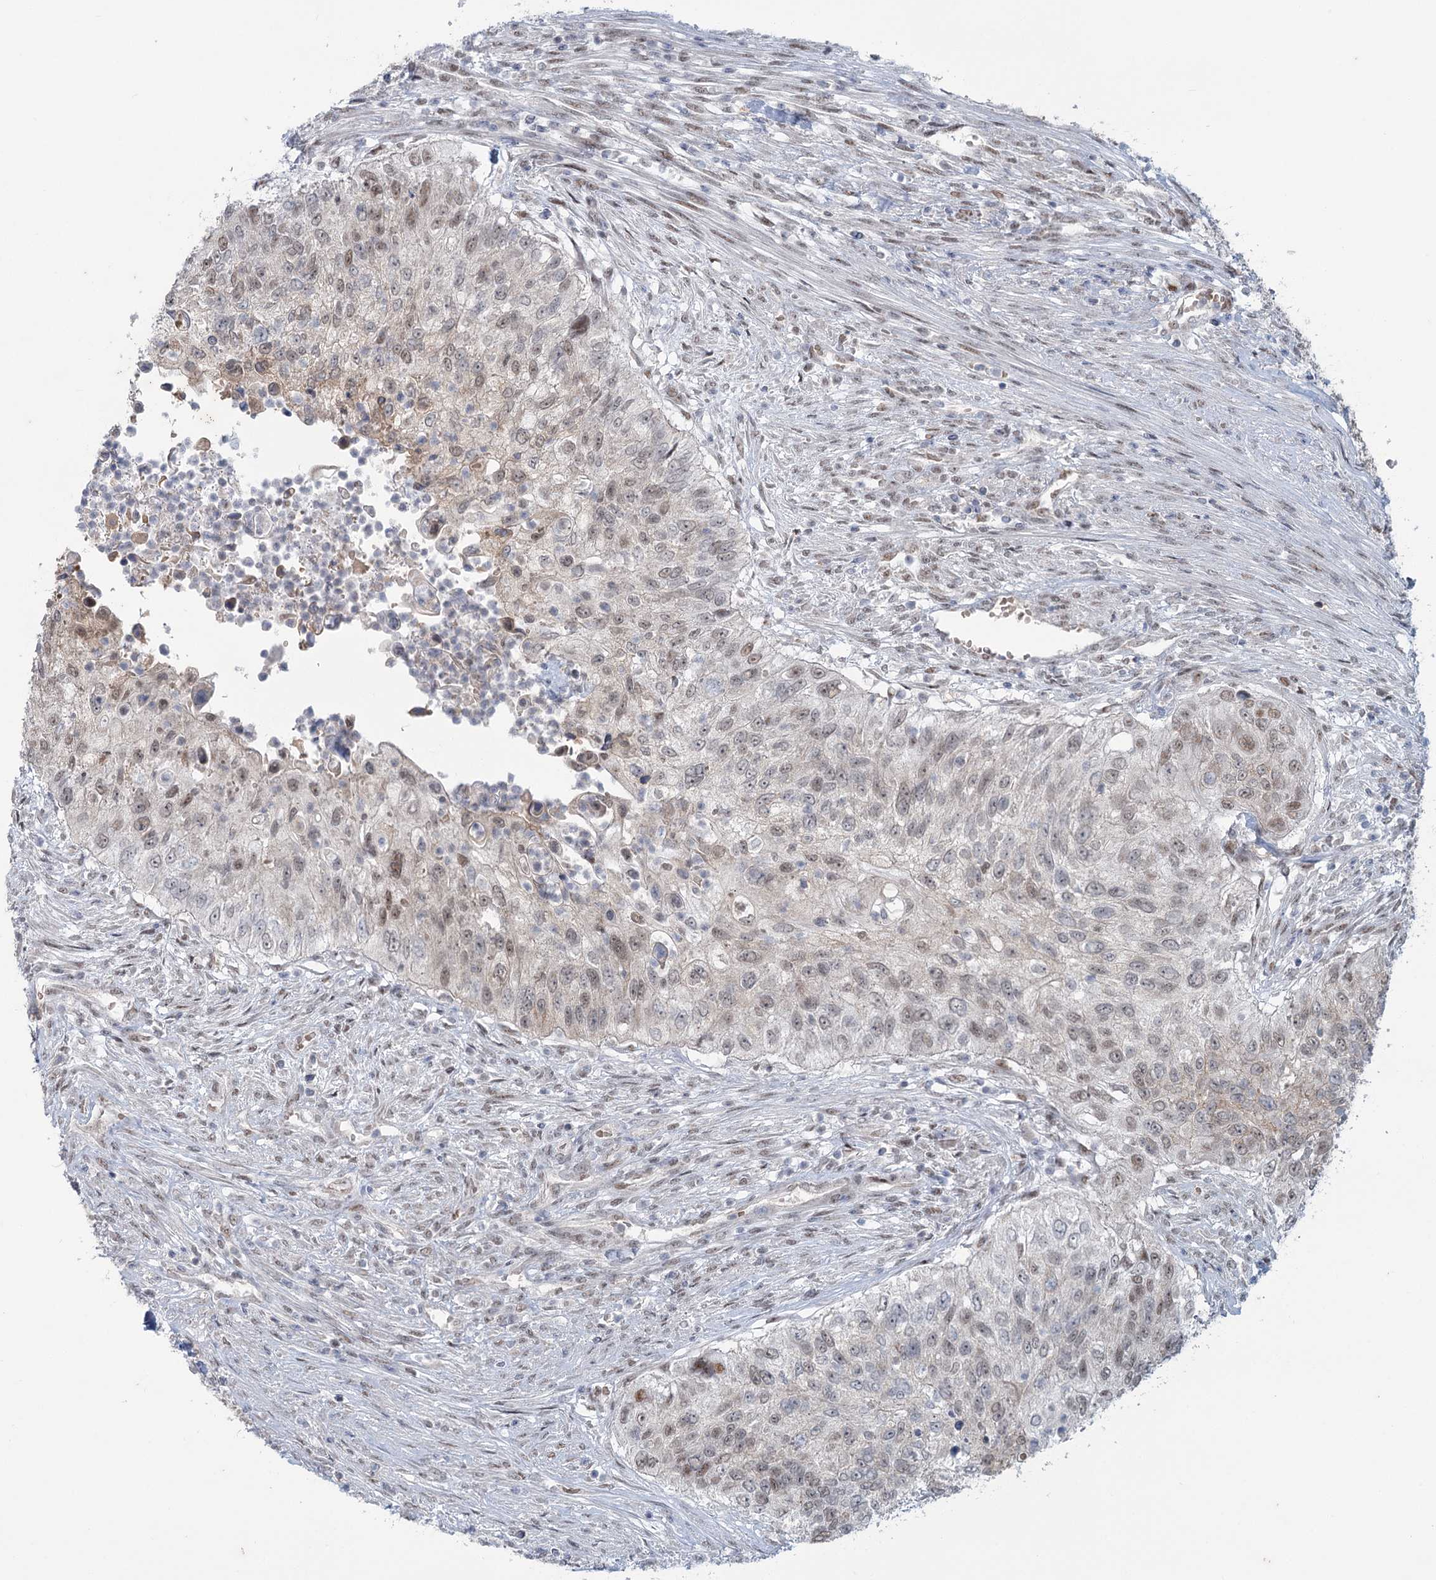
{"staining": {"intensity": "moderate", "quantity": "<25%", "location": "nuclear"}, "tissue": "urothelial cancer", "cell_type": "Tumor cells", "image_type": "cancer", "snomed": [{"axis": "morphology", "description": "Urothelial carcinoma, High grade"}, {"axis": "topography", "description": "Urinary bladder"}], "caption": "This is an image of immunohistochemistry staining of urothelial cancer, which shows moderate expression in the nuclear of tumor cells.", "gene": "MTG1", "patient": {"sex": "female", "age": 60}}